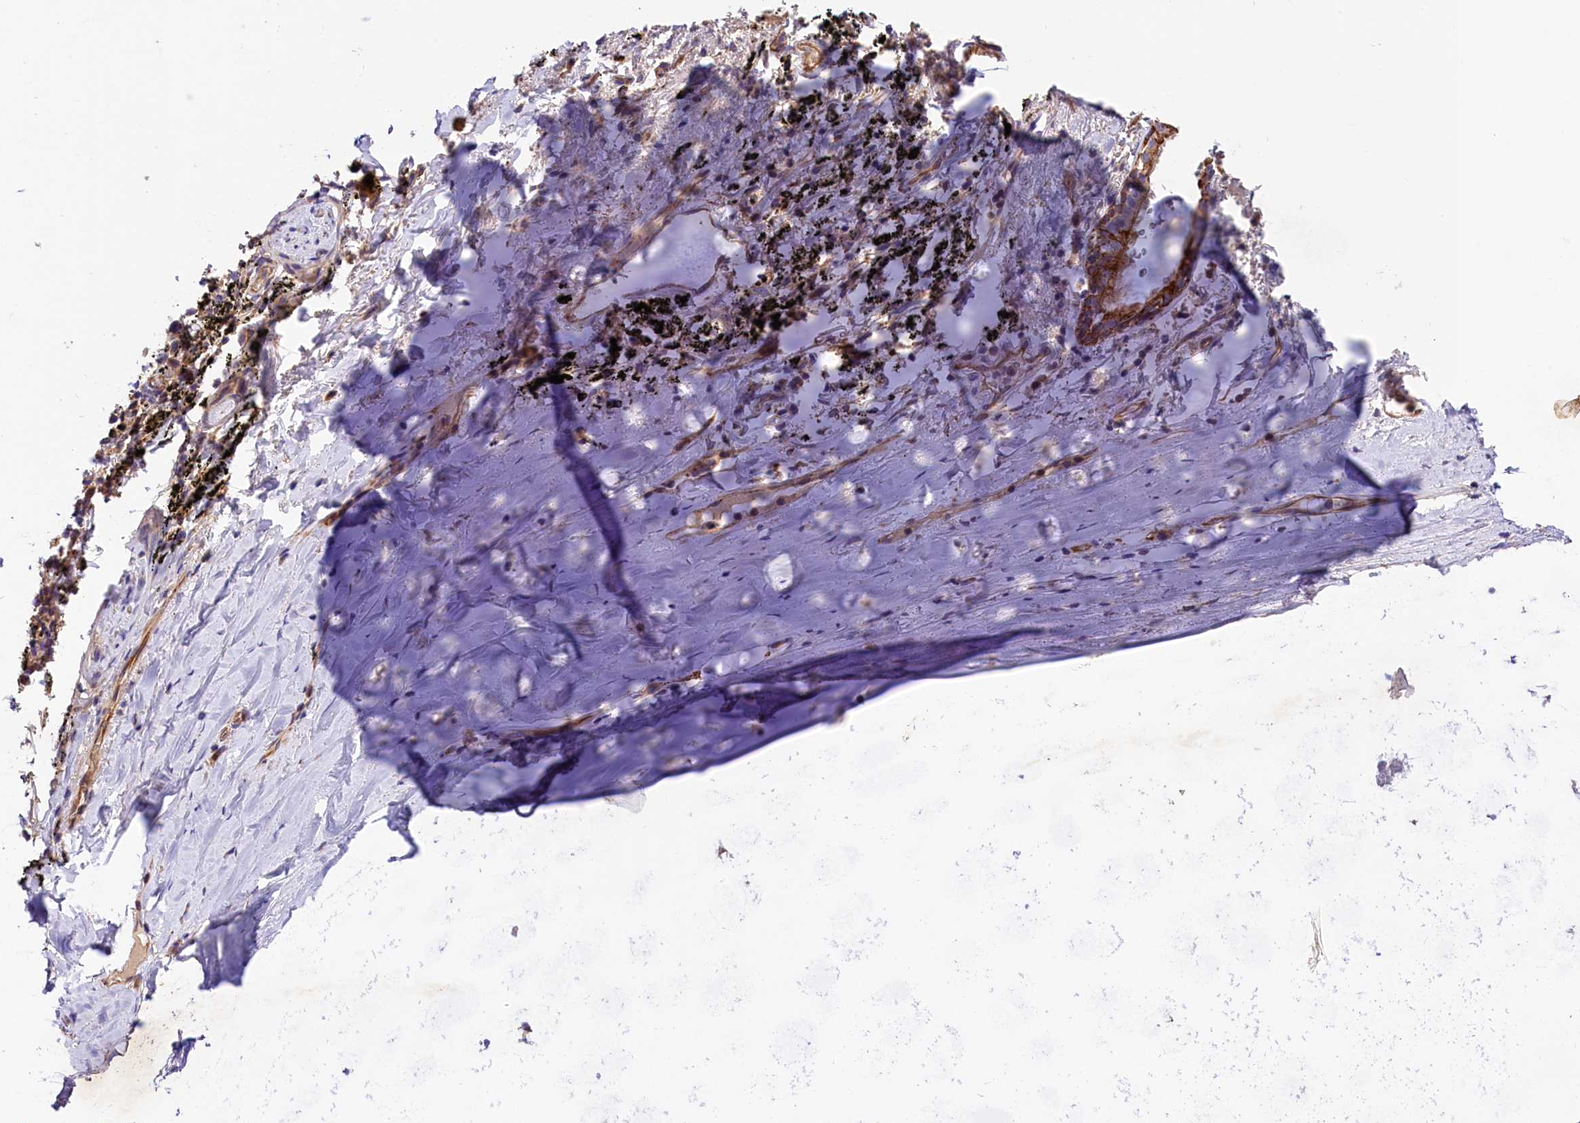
{"staining": {"intensity": "moderate", "quantity": "<25%", "location": "cytoplasmic/membranous"}, "tissue": "adipose tissue", "cell_type": "Adipocytes", "image_type": "normal", "snomed": [{"axis": "morphology", "description": "Normal tissue, NOS"}, {"axis": "topography", "description": "Lymph node"}, {"axis": "topography", "description": "Bronchus"}], "caption": "Adipocytes display moderate cytoplasmic/membranous staining in about <25% of cells in normal adipose tissue.", "gene": "ARMC6", "patient": {"sex": "male", "age": 63}}